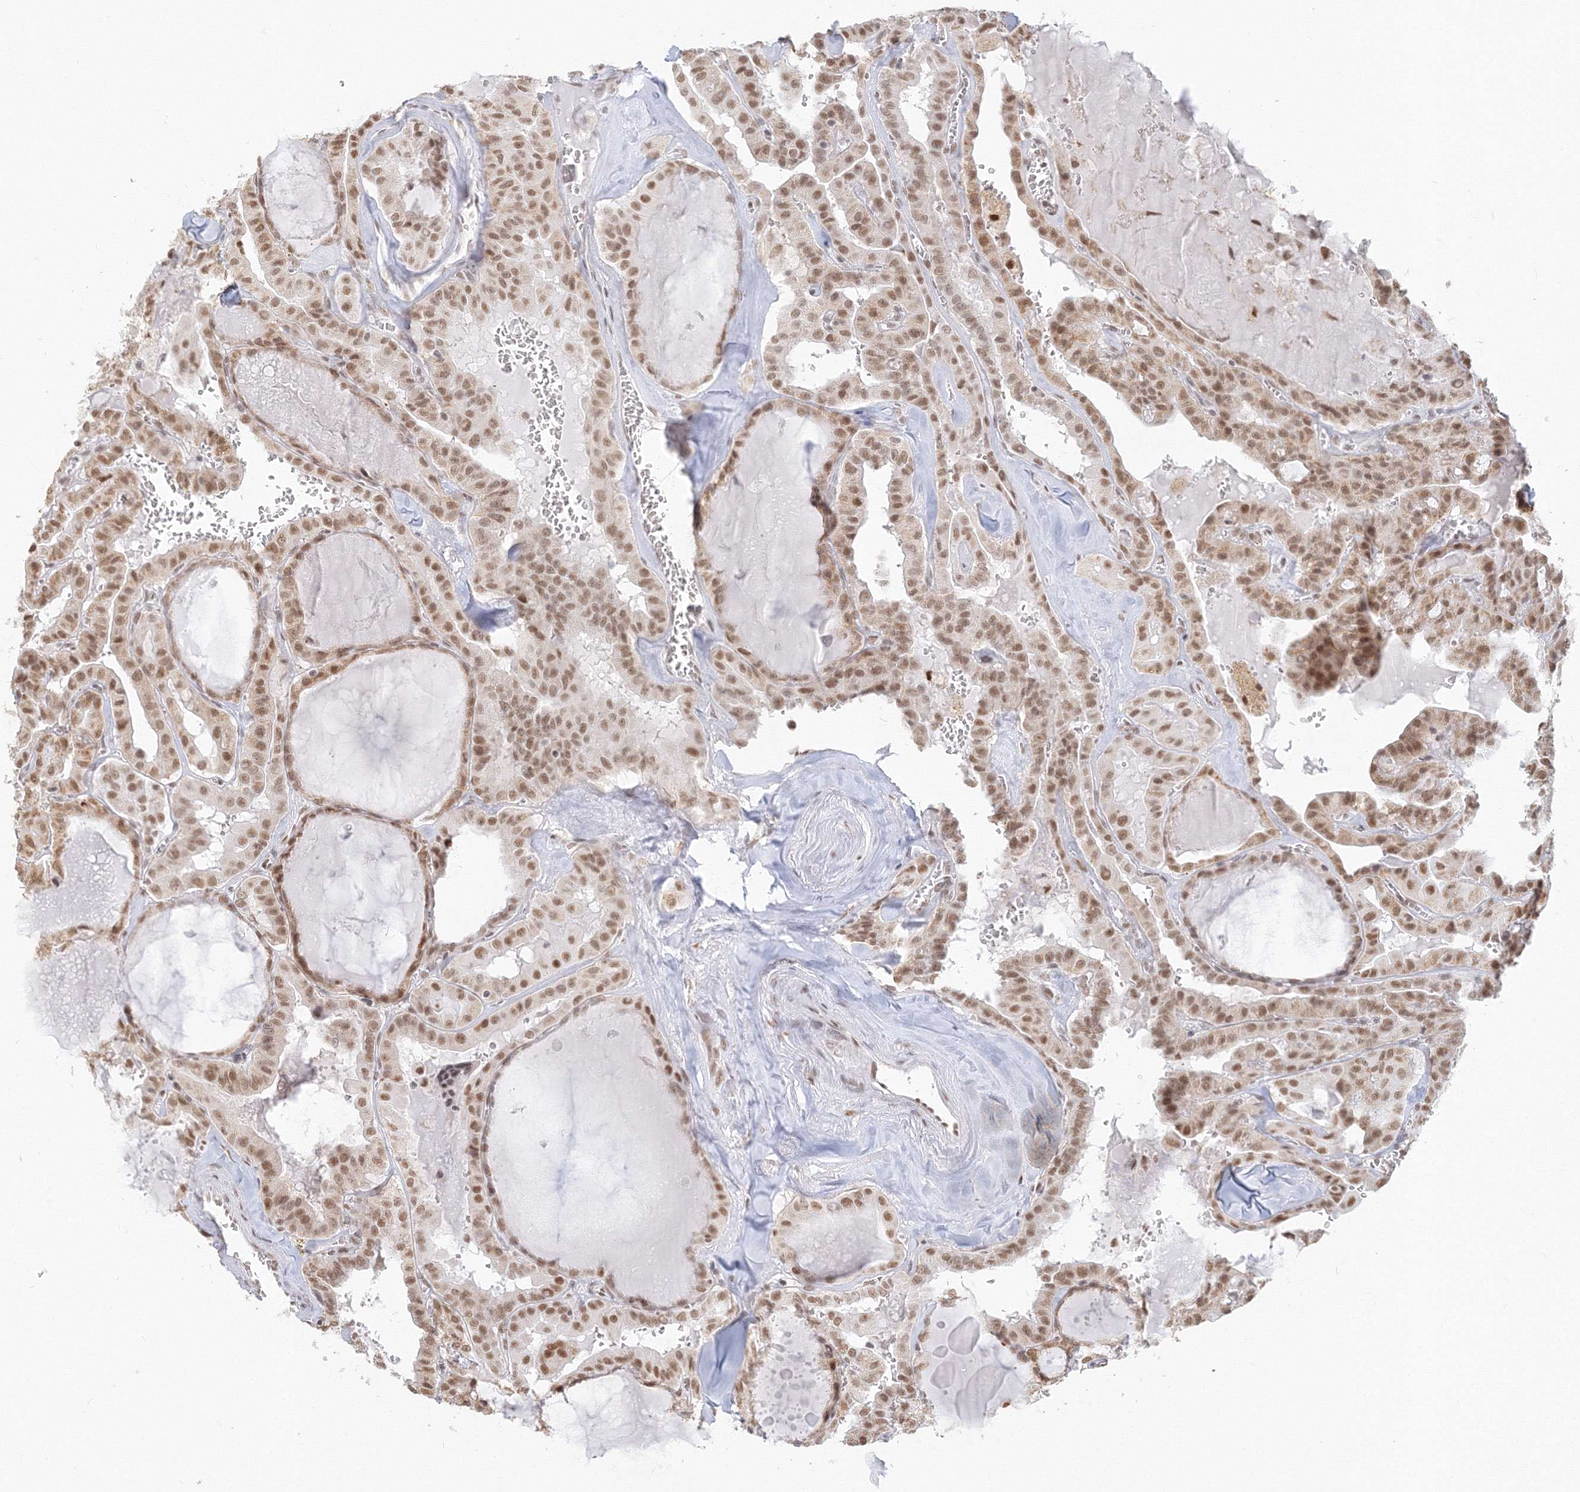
{"staining": {"intensity": "moderate", "quantity": ">75%", "location": "nuclear"}, "tissue": "thyroid cancer", "cell_type": "Tumor cells", "image_type": "cancer", "snomed": [{"axis": "morphology", "description": "Papillary adenocarcinoma, NOS"}, {"axis": "topography", "description": "Thyroid gland"}], "caption": "Thyroid cancer stained with a protein marker reveals moderate staining in tumor cells.", "gene": "PPP4R2", "patient": {"sex": "male", "age": 52}}